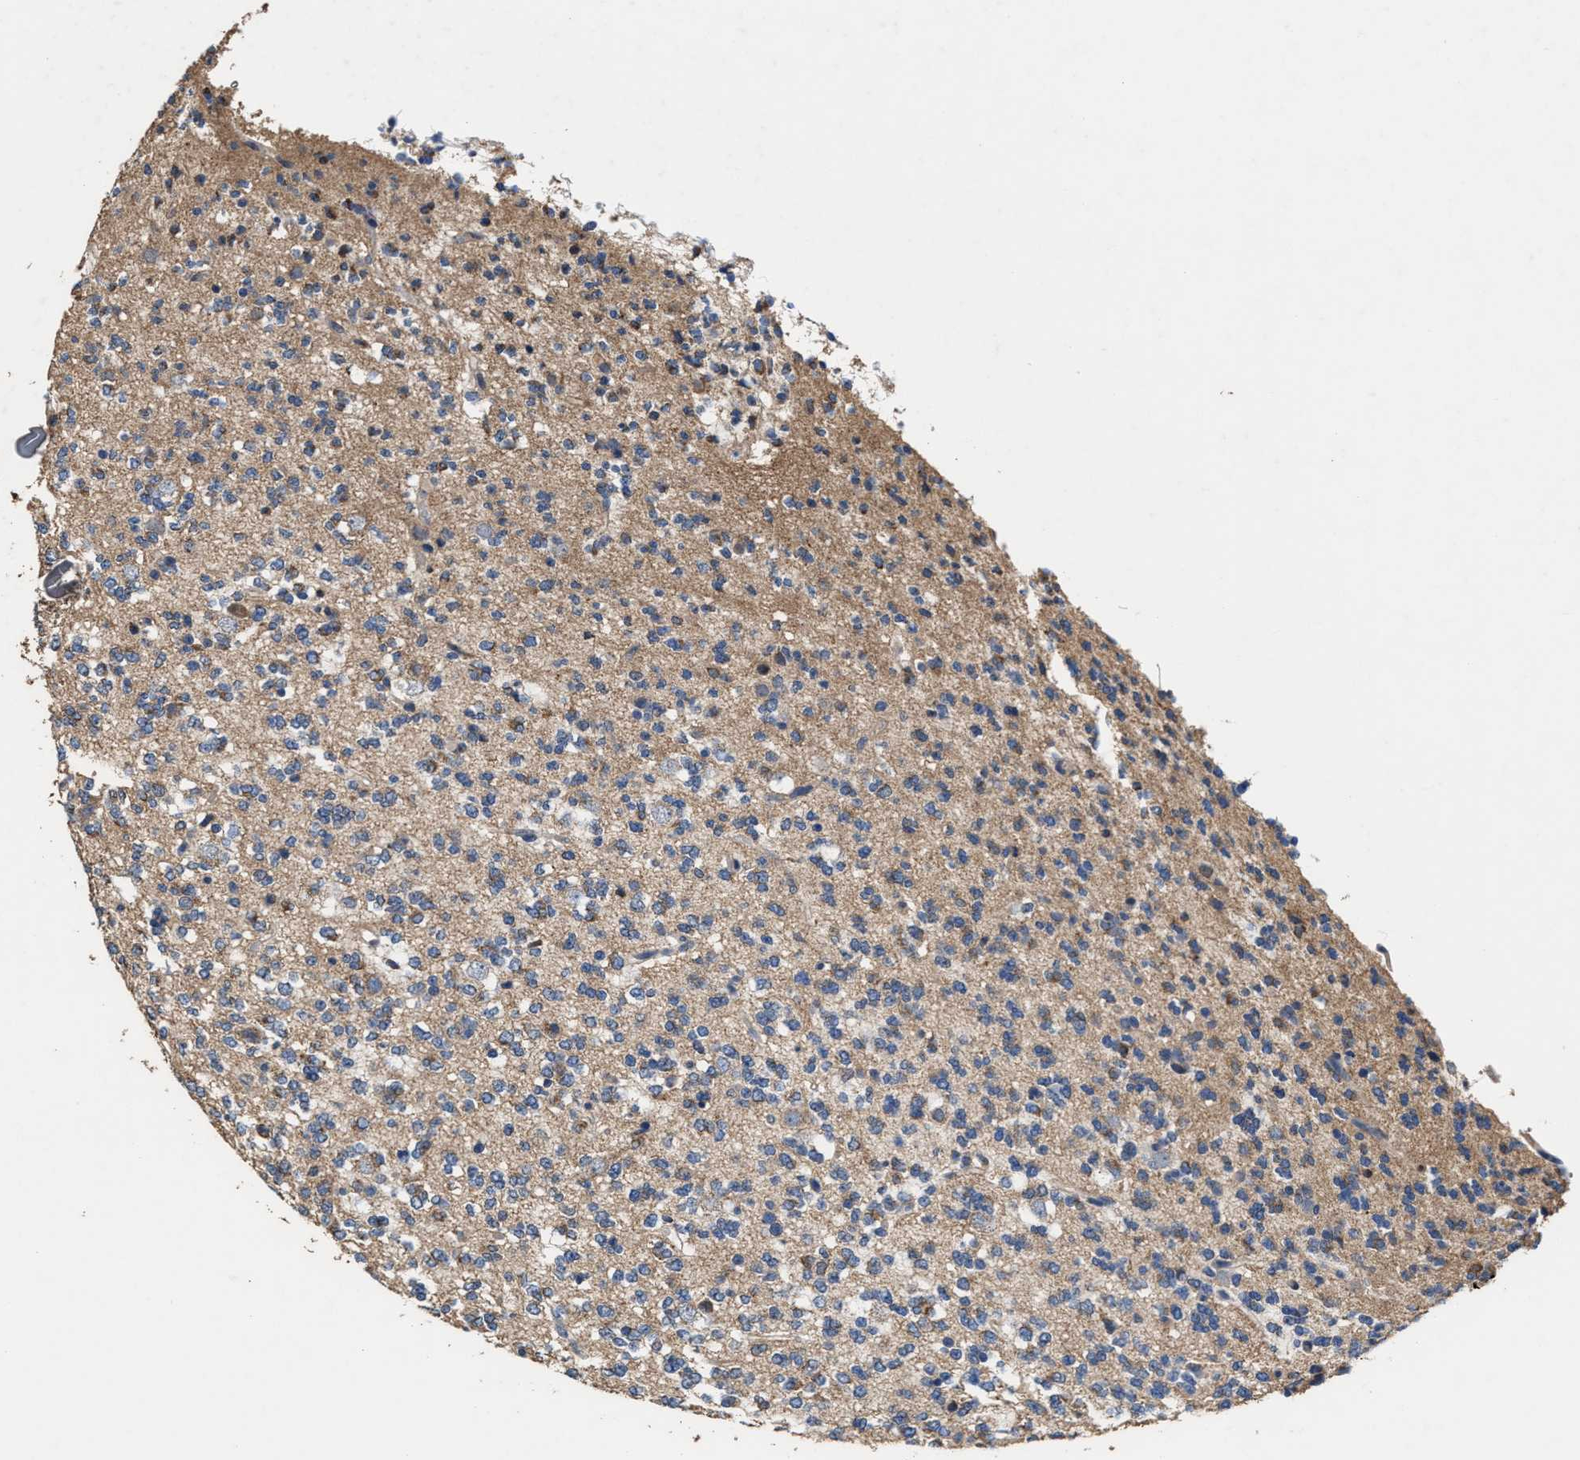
{"staining": {"intensity": "weak", "quantity": "25%-75%", "location": "cytoplasmic/membranous"}, "tissue": "glioma", "cell_type": "Tumor cells", "image_type": "cancer", "snomed": [{"axis": "morphology", "description": "Glioma, malignant, Low grade"}, {"axis": "topography", "description": "Brain"}], "caption": "Immunohistochemical staining of glioma reveals low levels of weak cytoplasmic/membranous protein staining in about 25%-75% of tumor cells.", "gene": "ACLY", "patient": {"sex": "male", "age": 38}}